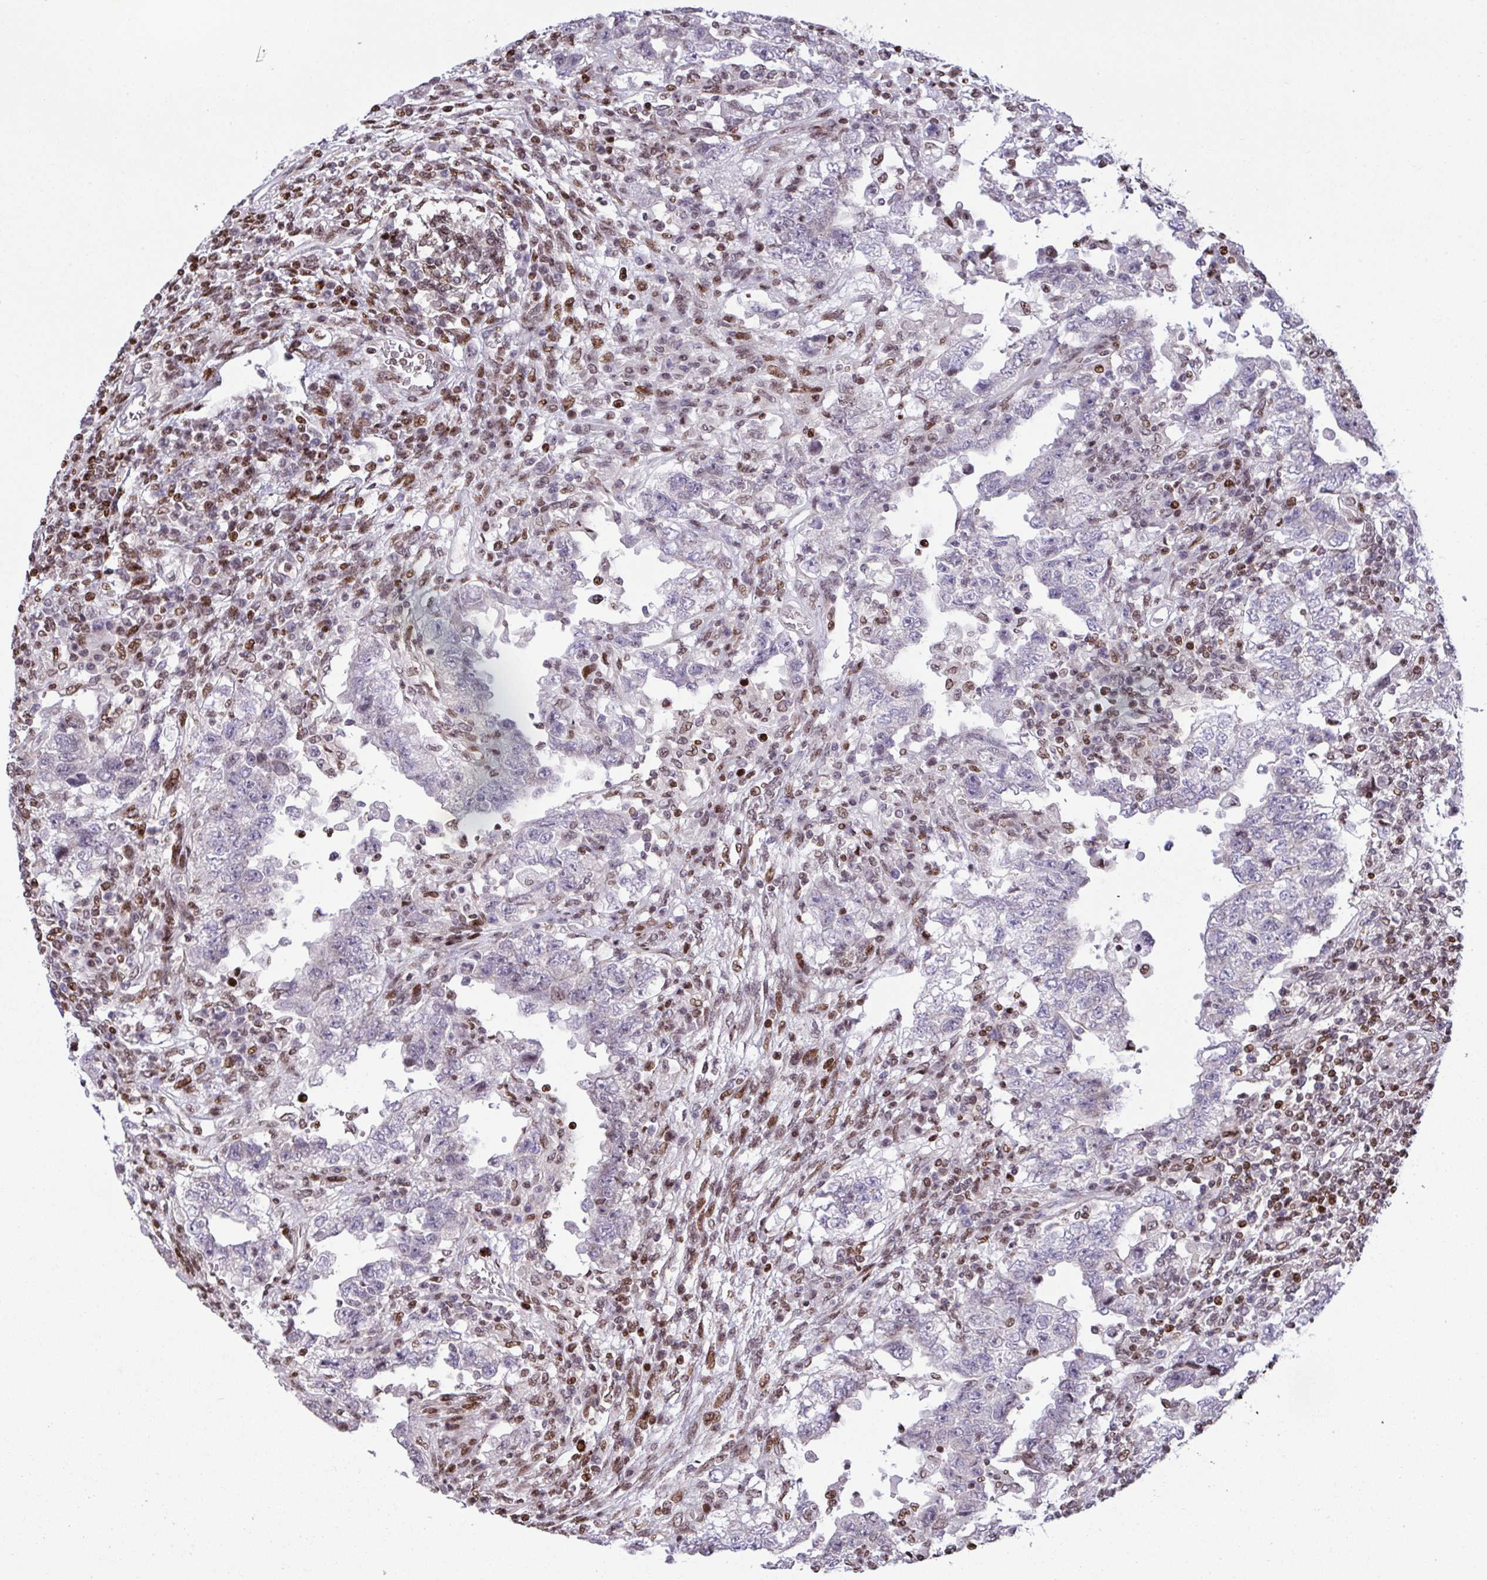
{"staining": {"intensity": "negative", "quantity": "none", "location": "none"}, "tissue": "testis cancer", "cell_type": "Tumor cells", "image_type": "cancer", "snomed": [{"axis": "morphology", "description": "Carcinoma, Embryonal, NOS"}, {"axis": "topography", "description": "Testis"}], "caption": "Human testis embryonal carcinoma stained for a protein using immunohistochemistry (IHC) displays no positivity in tumor cells.", "gene": "RAPGEF5", "patient": {"sex": "male", "age": 26}}